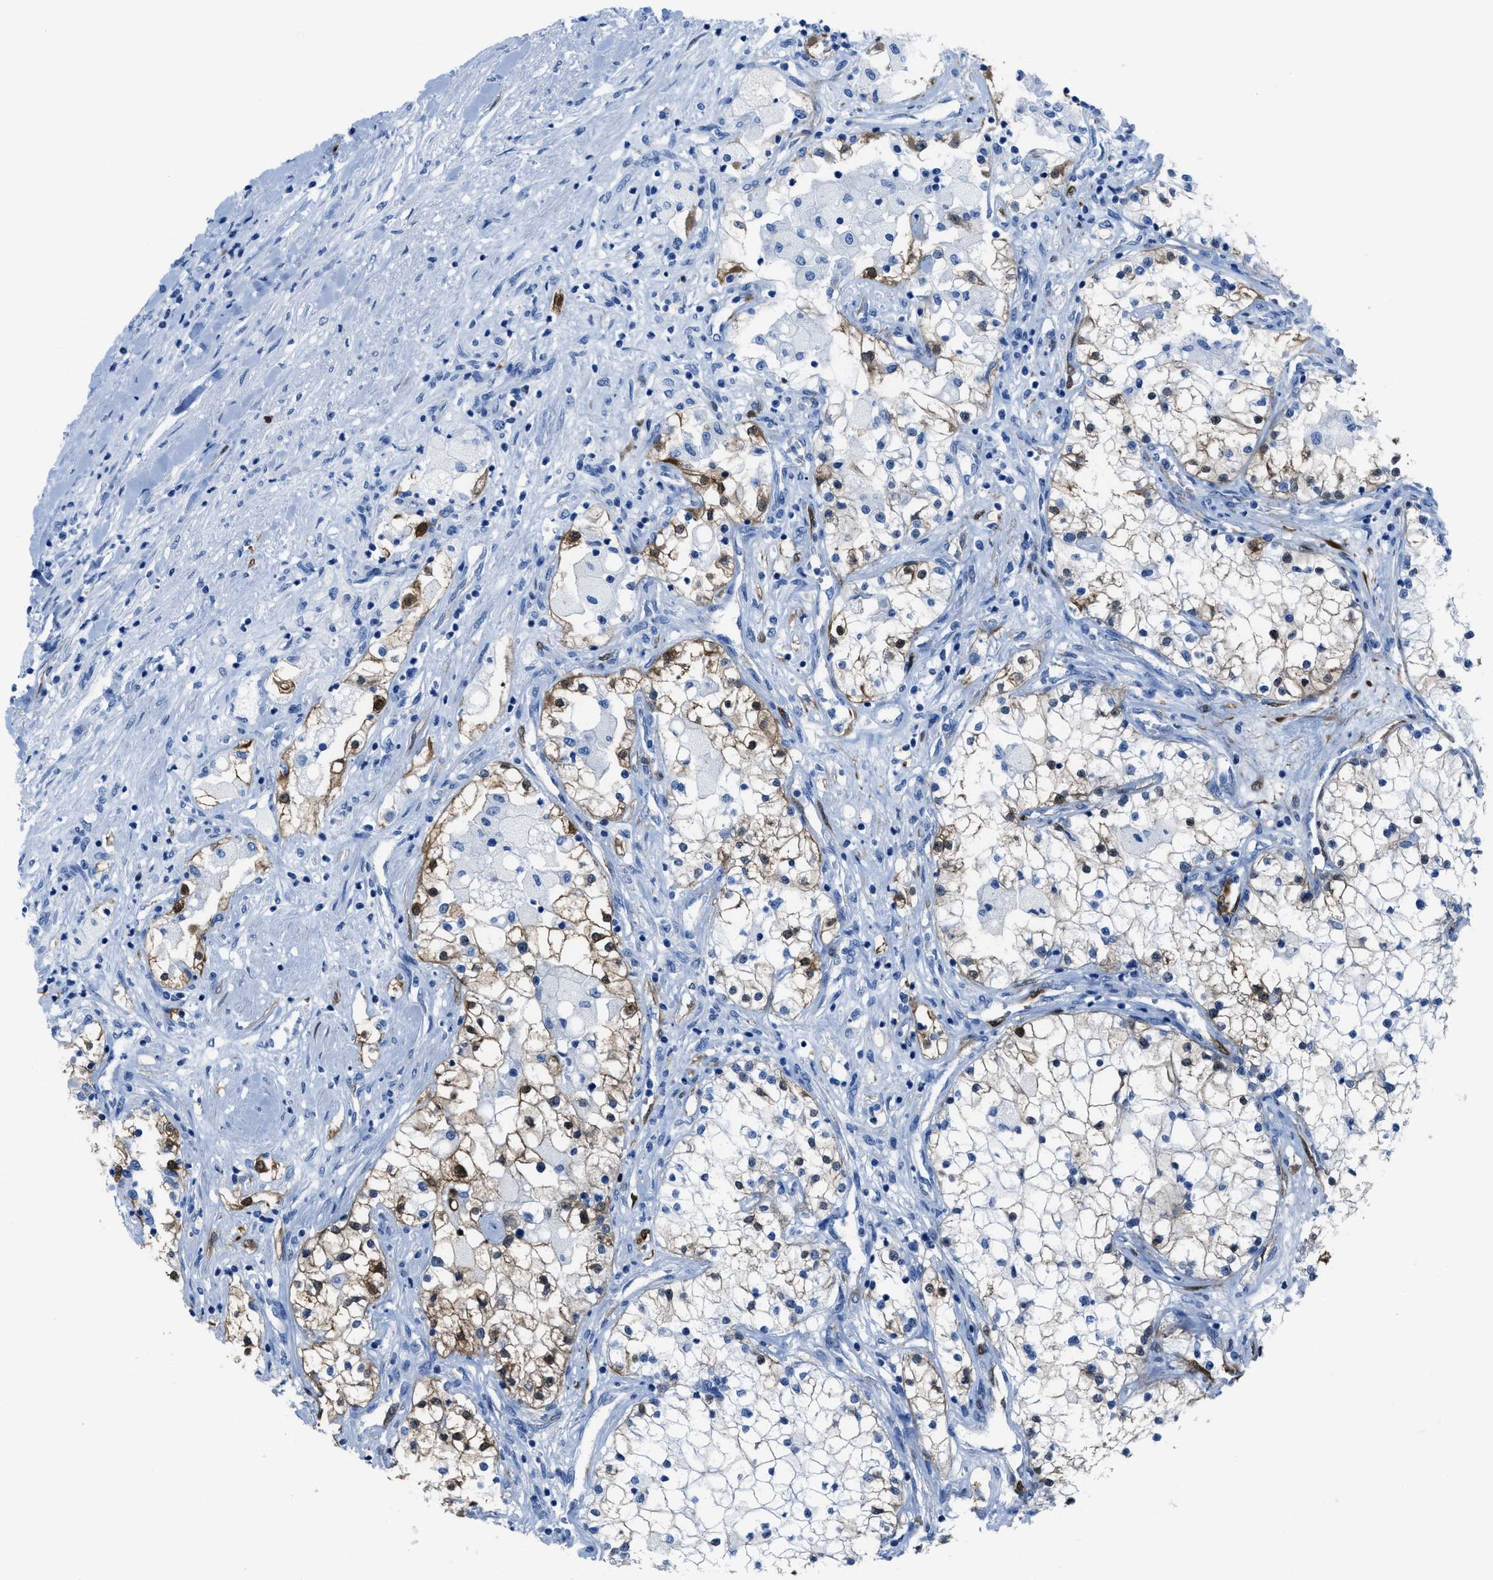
{"staining": {"intensity": "moderate", "quantity": "25%-75%", "location": "cytoplasmic/membranous,nuclear"}, "tissue": "renal cancer", "cell_type": "Tumor cells", "image_type": "cancer", "snomed": [{"axis": "morphology", "description": "Adenocarcinoma, NOS"}, {"axis": "topography", "description": "Kidney"}], "caption": "IHC image of neoplastic tissue: renal cancer stained using immunohistochemistry displays medium levels of moderate protein expression localized specifically in the cytoplasmic/membranous and nuclear of tumor cells, appearing as a cytoplasmic/membranous and nuclear brown color.", "gene": "CDKN2A", "patient": {"sex": "male", "age": 68}}